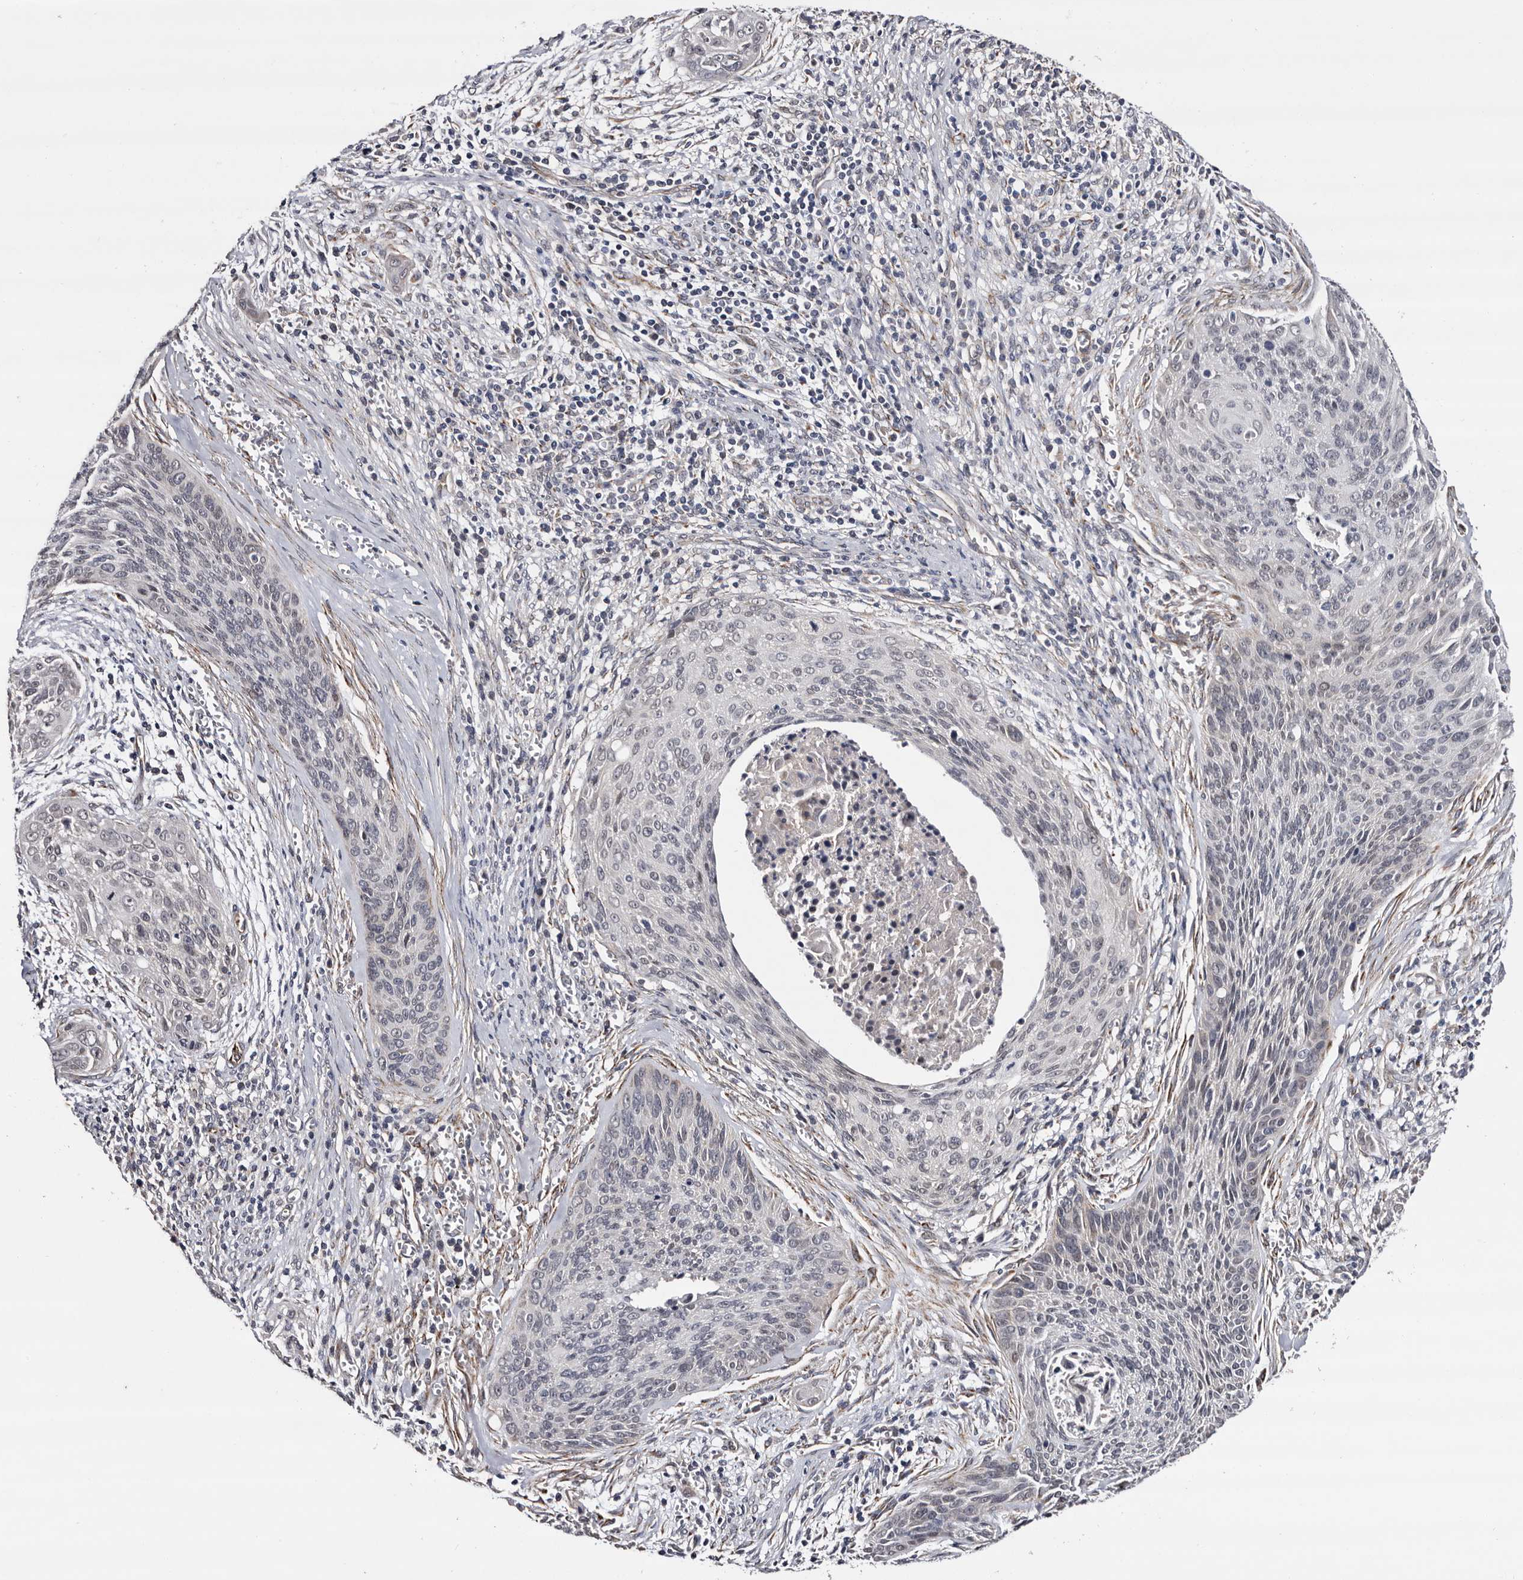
{"staining": {"intensity": "negative", "quantity": "none", "location": "none"}, "tissue": "cervical cancer", "cell_type": "Tumor cells", "image_type": "cancer", "snomed": [{"axis": "morphology", "description": "Squamous cell carcinoma, NOS"}, {"axis": "topography", "description": "Cervix"}], "caption": "Tumor cells are negative for brown protein staining in cervical cancer. Brightfield microscopy of IHC stained with DAB (brown) and hematoxylin (blue), captured at high magnification.", "gene": "ARMCX2", "patient": {"sex": "female", "age": 55}}